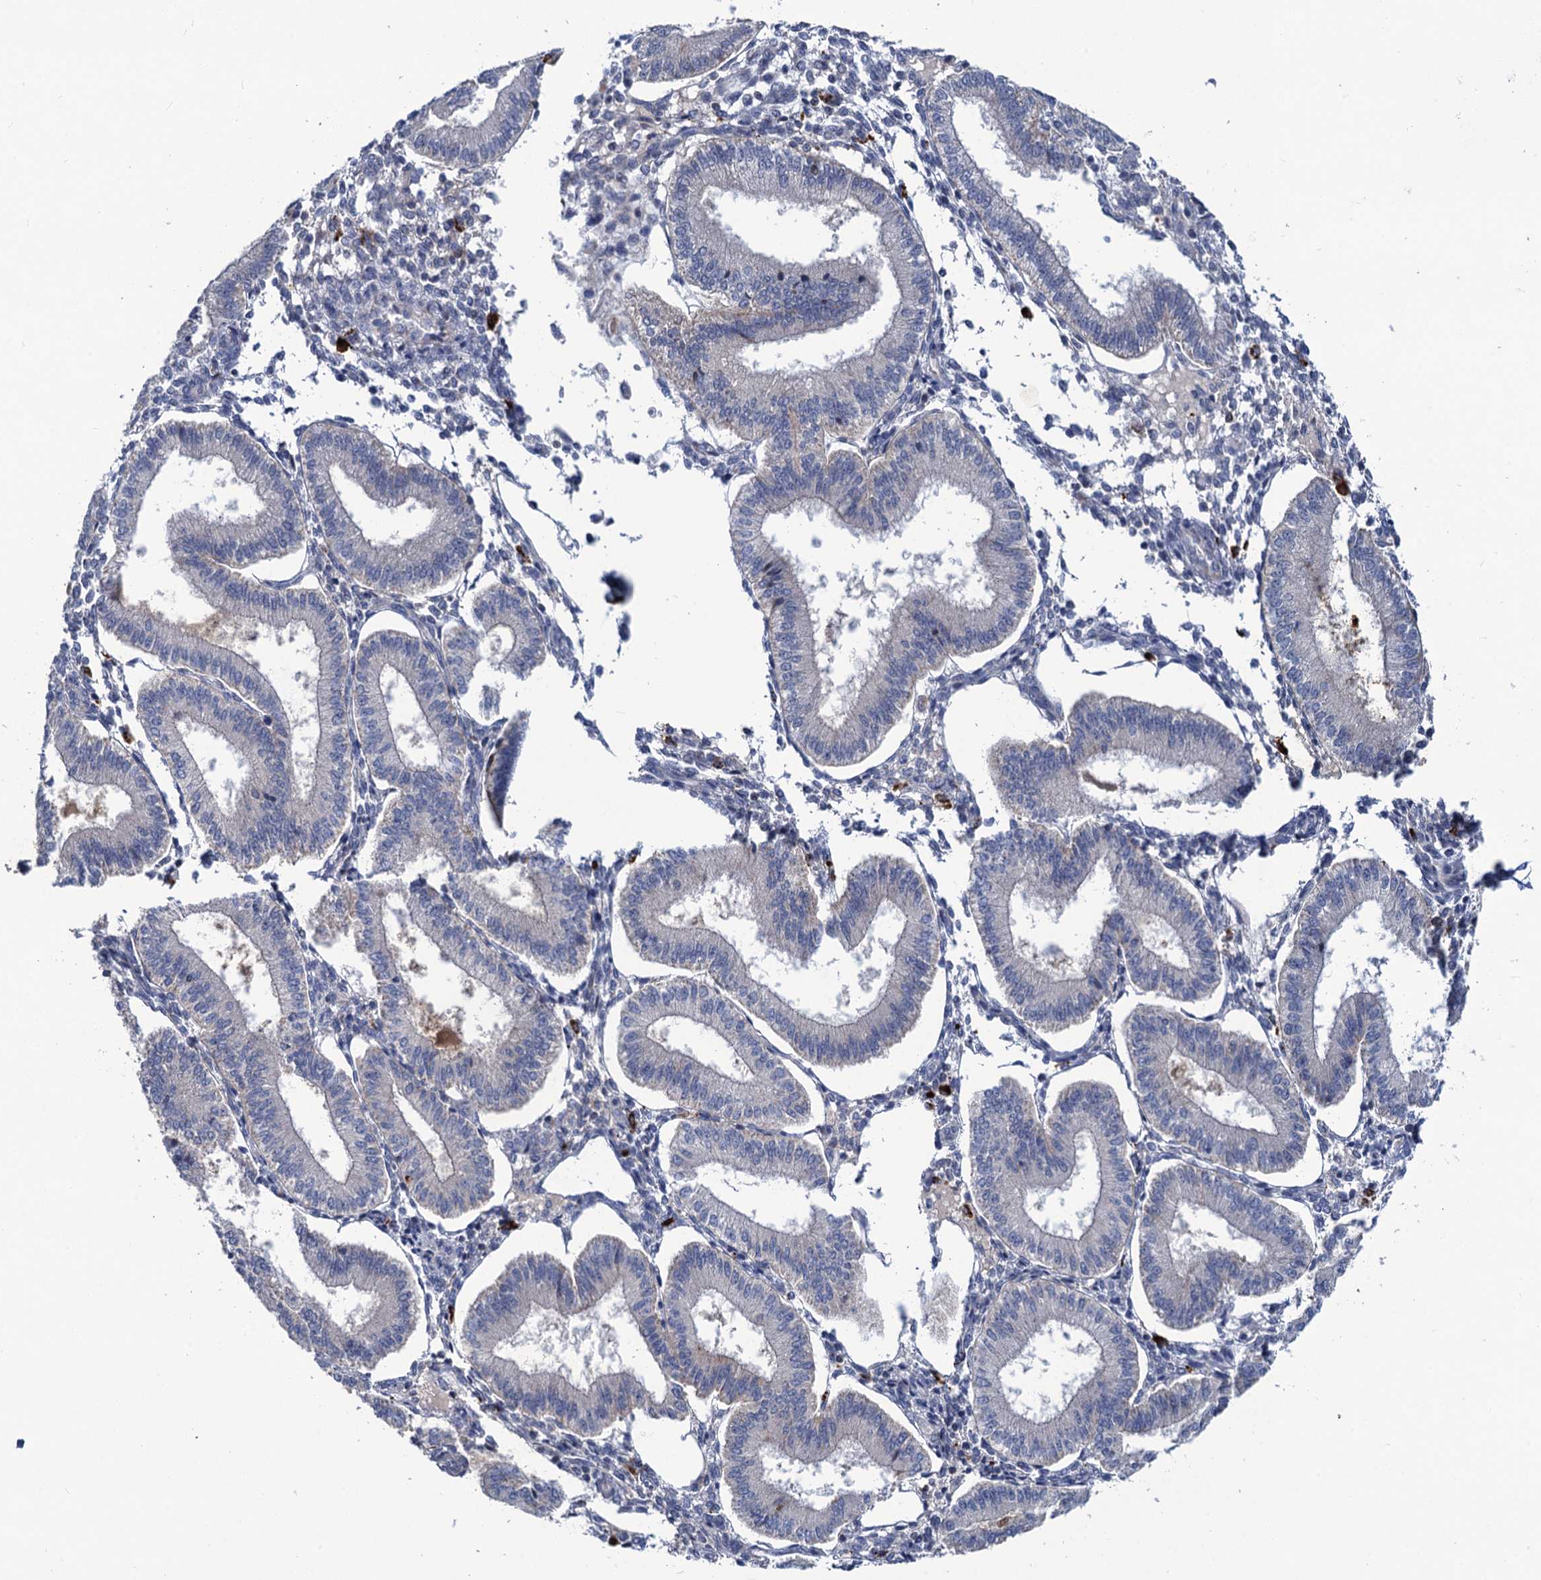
{"staining": {"intensity": "negative", "quantity": "none", "location": "none"}, "tissue": "endometrium", "cell_type": "Cells in endometrial stroma", "image_type": "normal", "snomed": [{"axis": "morphology", "description": "Normal tissue, NOS"}, {"axis": "topography", "description": "Endometrium"}], "caption": "This is a image of IHC staining of benign endometrium, which shows no staining in cells in endometrial stroma.", "gene": "ANKS3", "patient": {"sex": "female", "age": 39}}